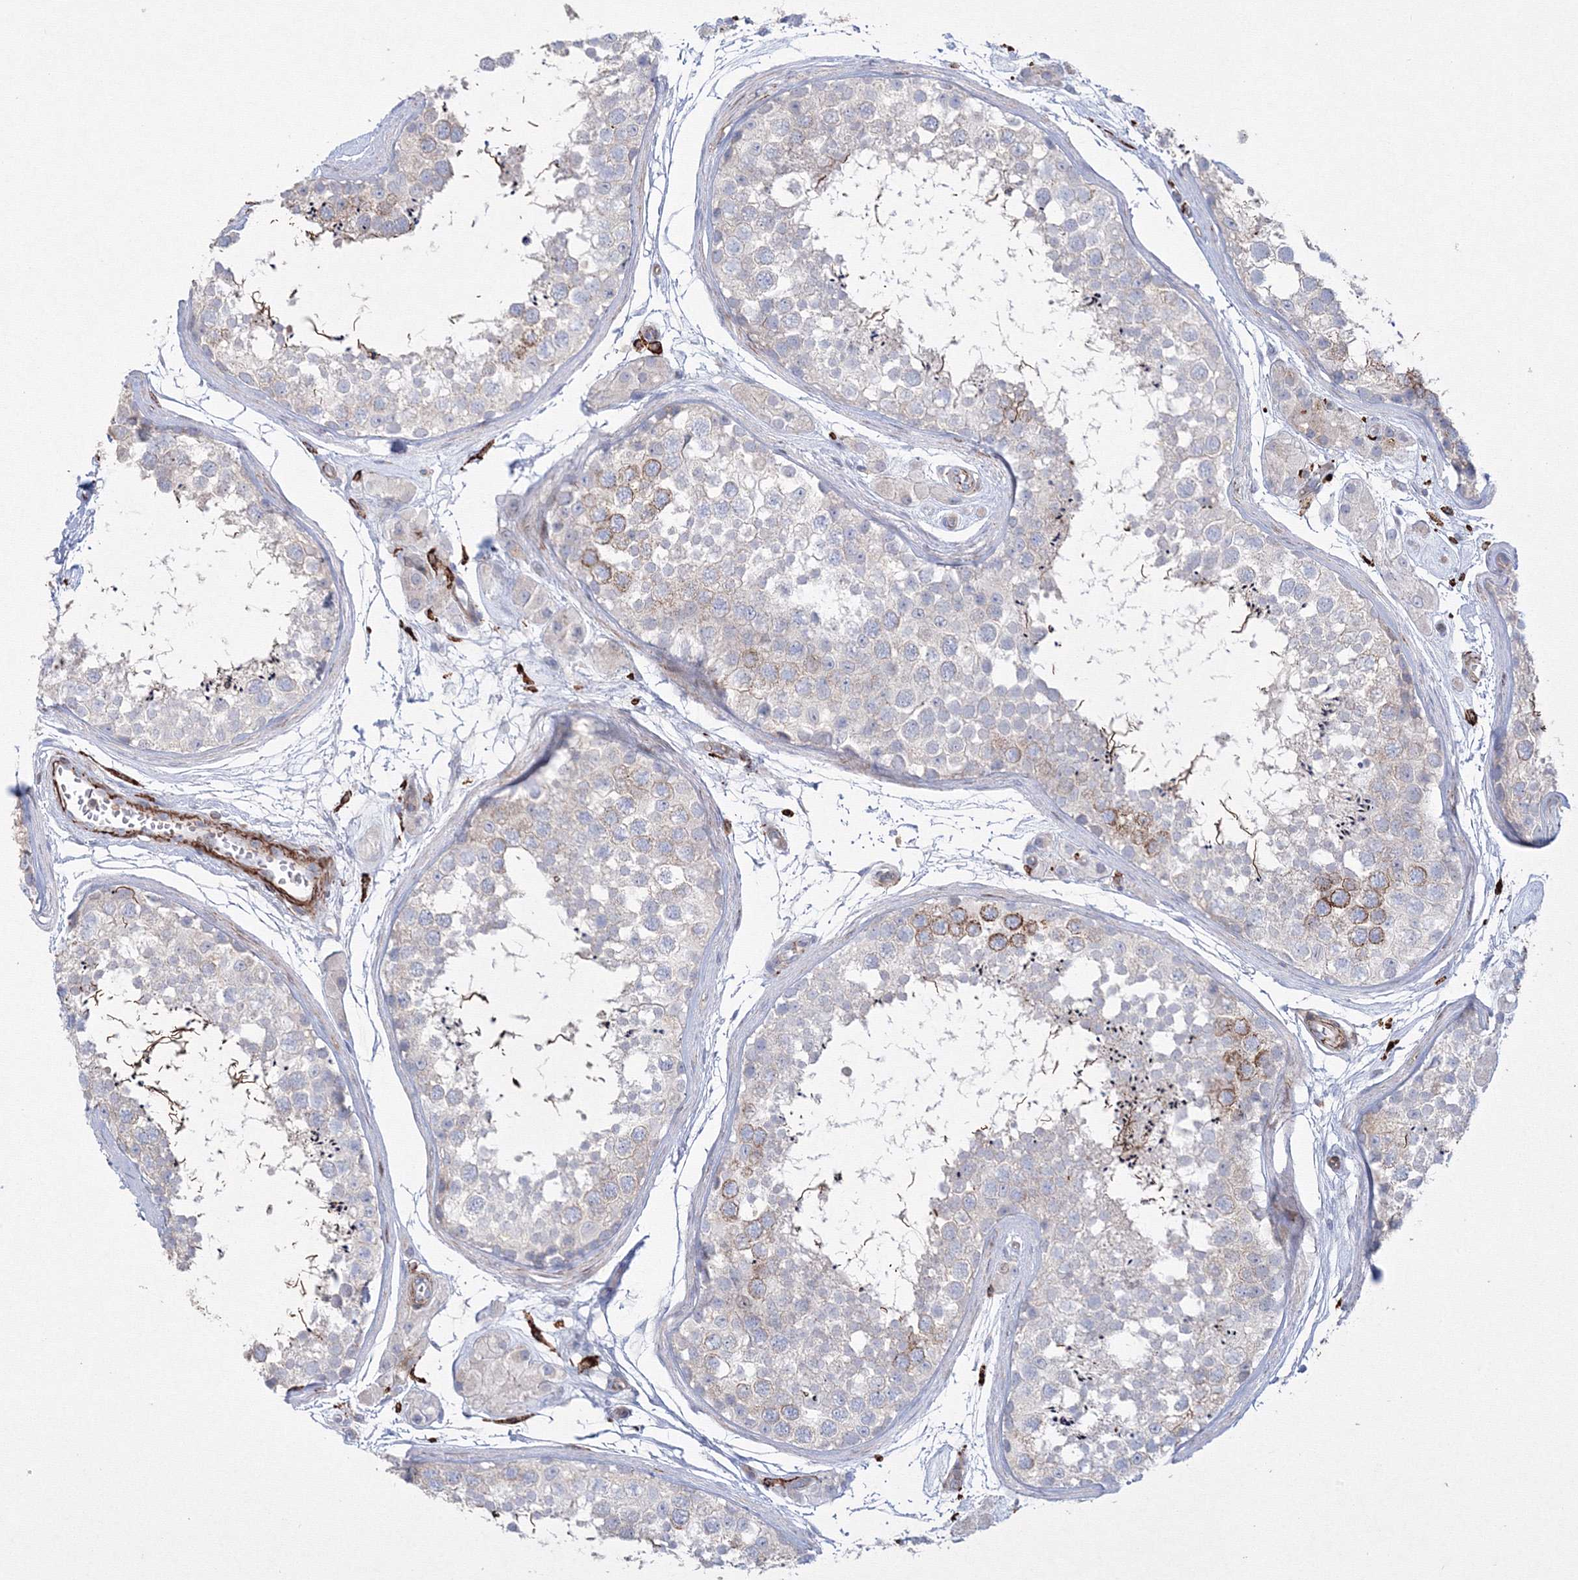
{"staining": {"intensity": "moderate", "quantity": "<25%", "location": "cytoplasmic/membranous"}, "tissue": "testis", "cell_type": "Cells in seminiferous ducts", "image_type": "normal", "snomed": [{"axis": "morphology", "description": "Normal tissue, NOS"}, {"axis": "topography", "description": "Testis"}], "caption": "IHC staining of normal testis, which displays low levels of moderate cytoplasmic/membranous positivity in about <25% of cells in seminiferous ducts indicating moderate cytoplasmic/membranous protein positivity. The staining was performed using DAB (brown) for protein detection and nuclei were counterstained in hematoxylin (blue).", "gene": "GPR82", "patient": {"sex": "male", "age": 56}}